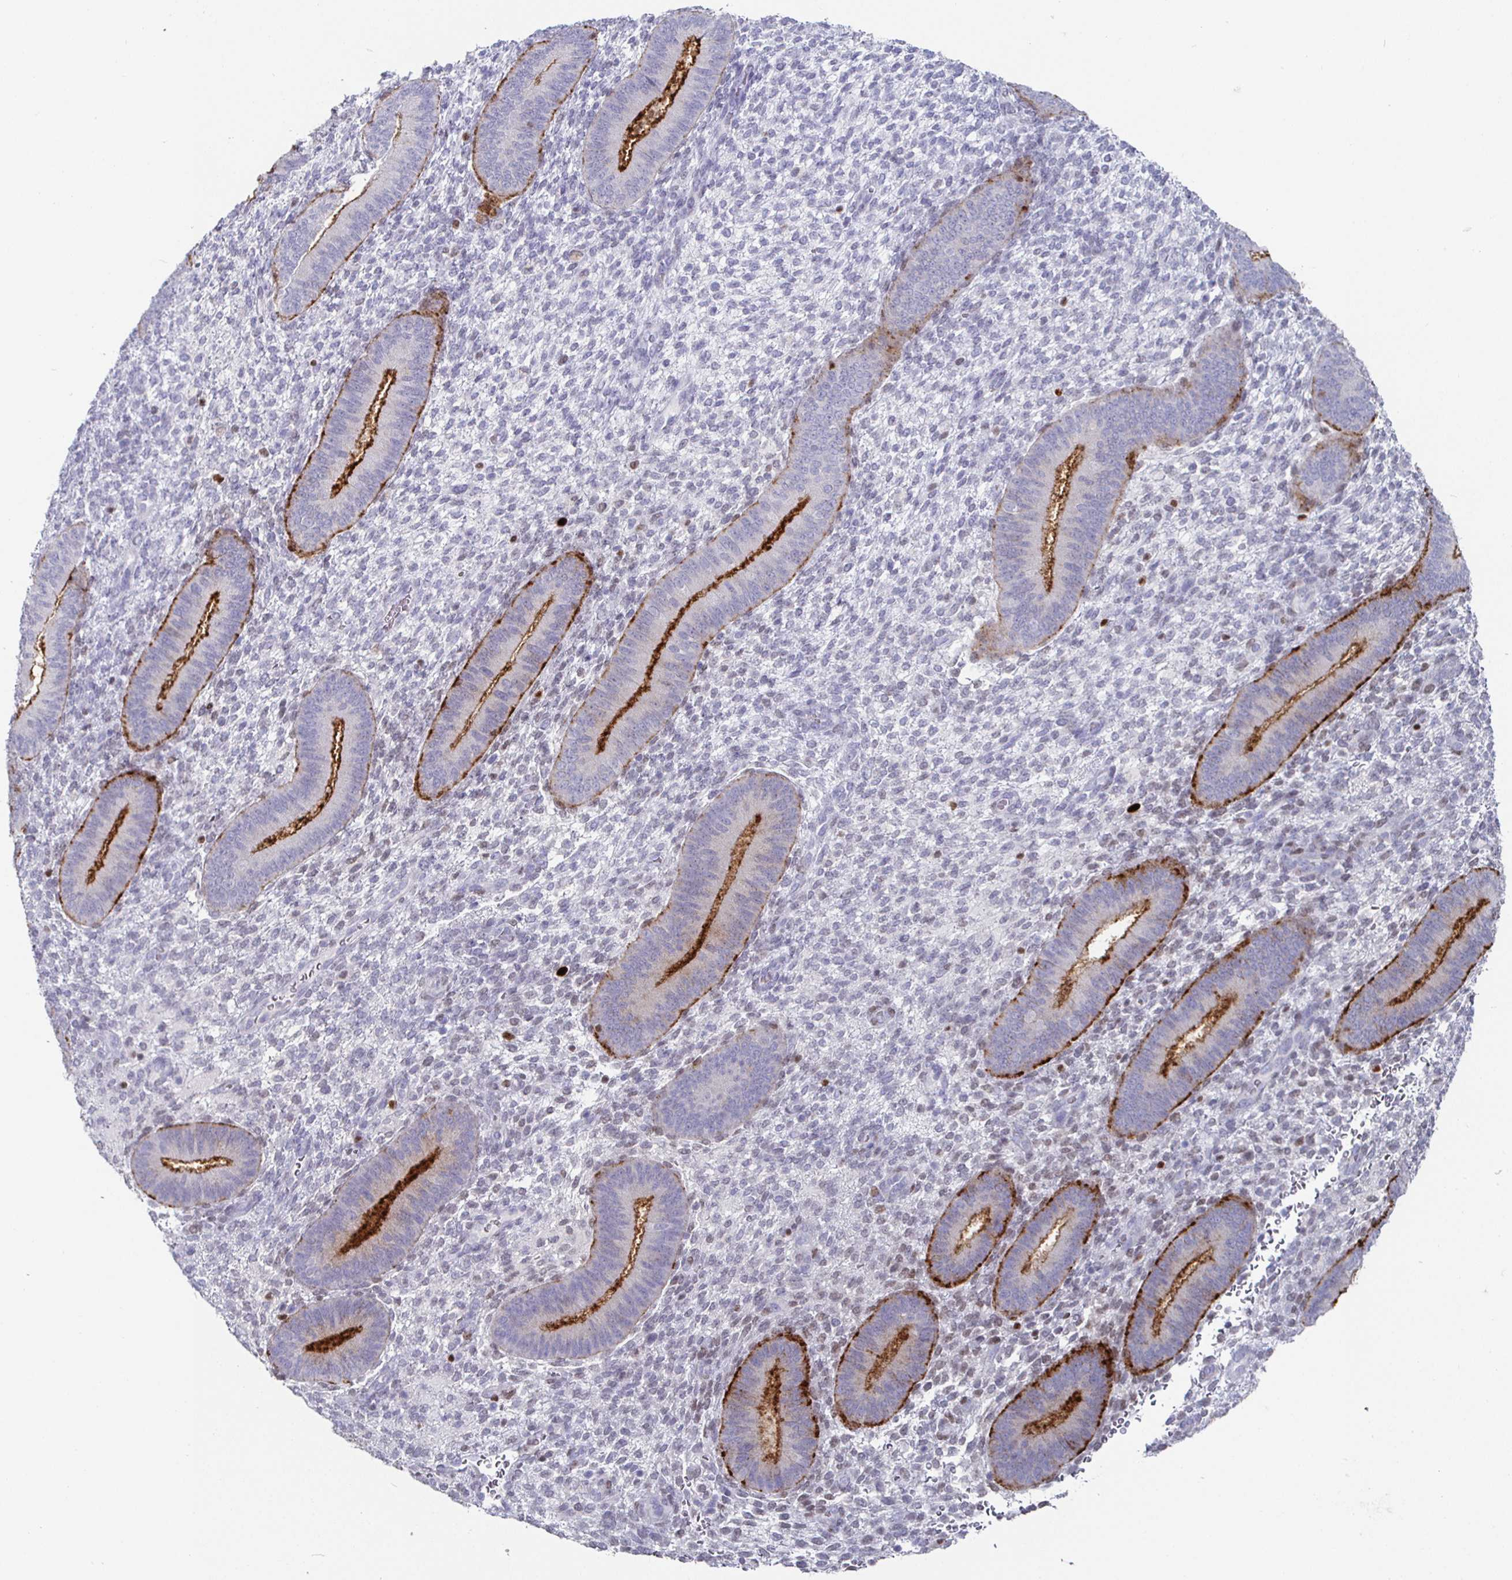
{"staining": {"intensity": "negative", "quantity": "none", "location": "none"}, "tissue": "endometrium", "cell_type": "Cells in endometrial stroma", "image_type": "normal", "snomed": [{"axis": "morphology", "description": "Normal tissue, NOS"}, {"axis": "topography", "description": "Endometrium"}], "caption": "This is an immunohistochemistry (IHC) histopathology image of benign endometrium. There is no staining in cells in endometrial stroma.", "gene": "RUNX2", "patient": {"sex": "female", "age": 39}}